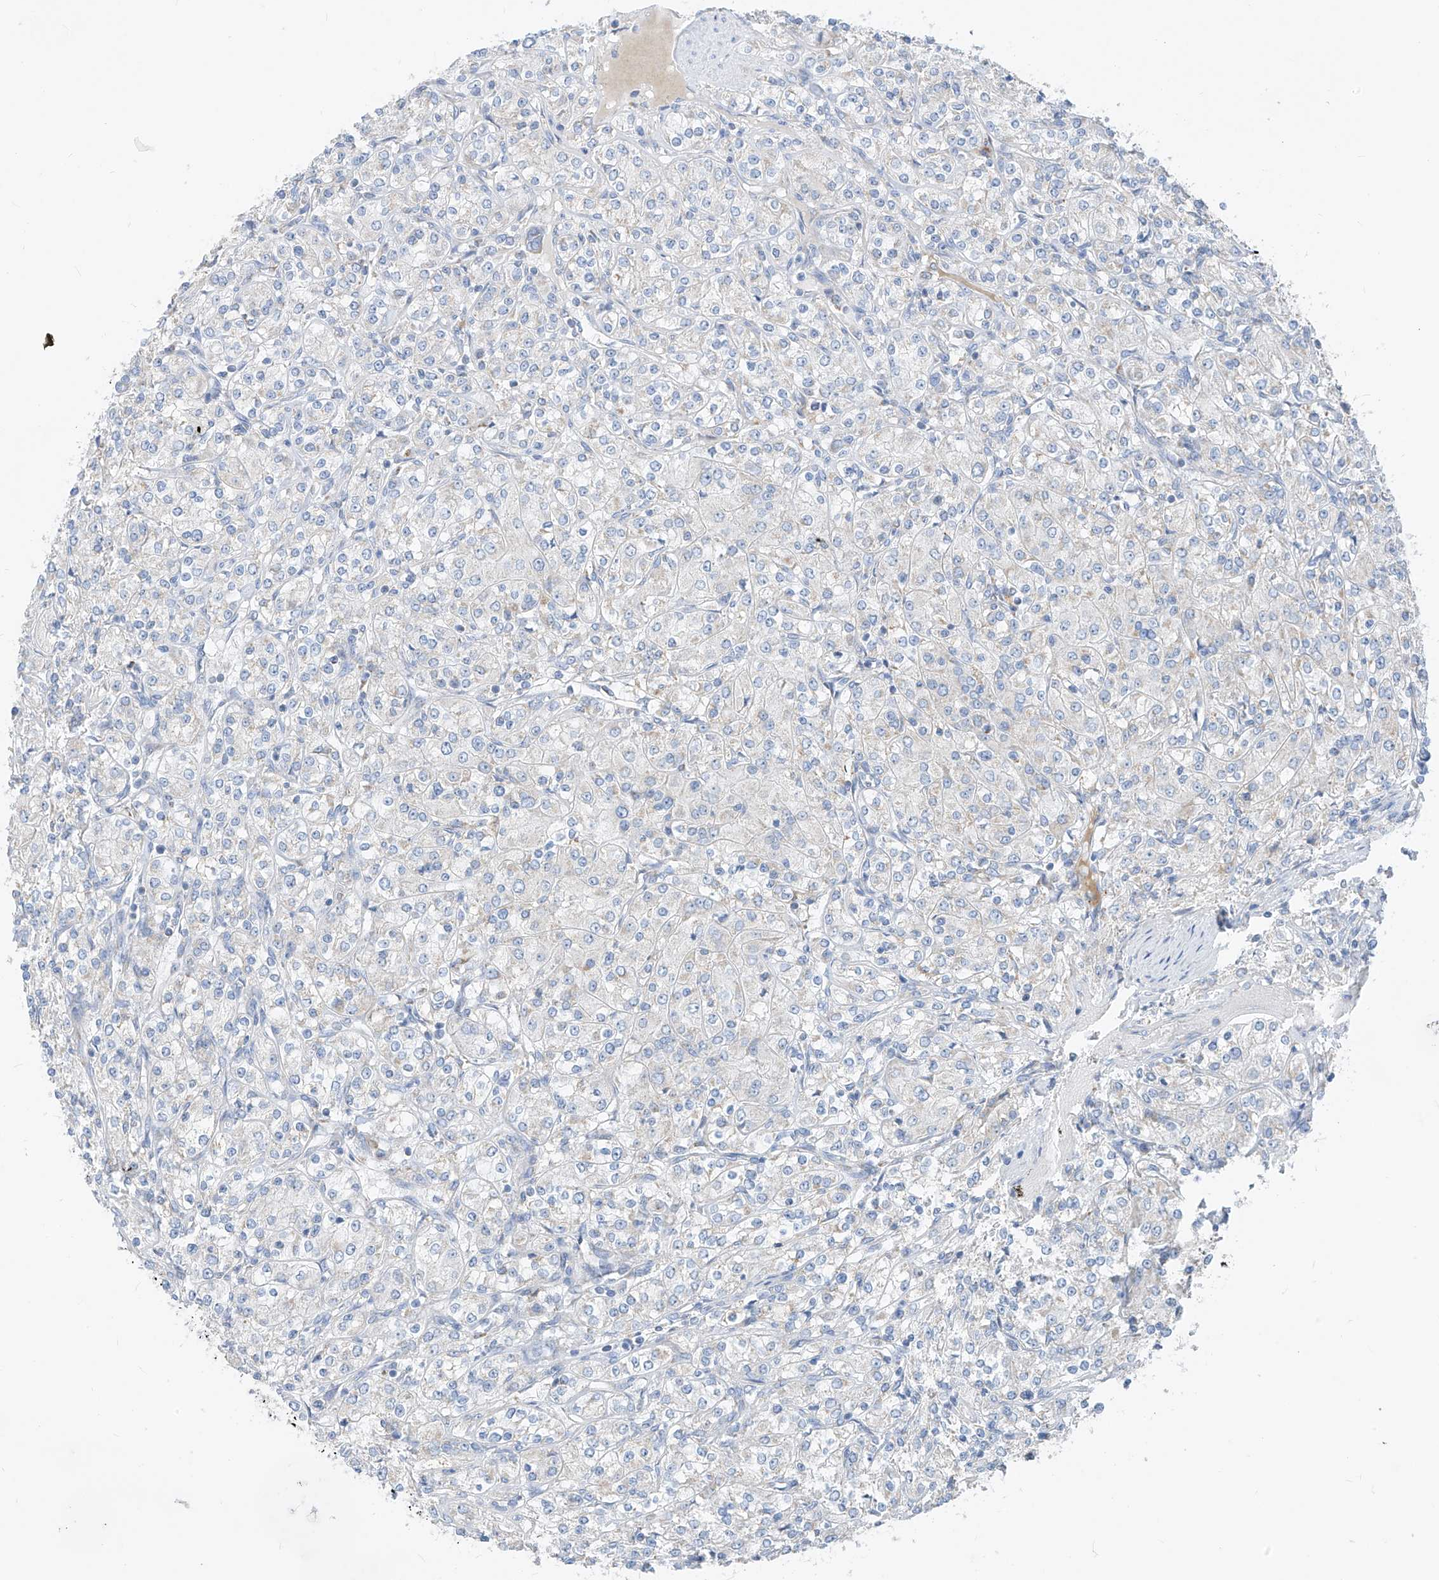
{"staining": {"intensity": "negative", "quantity": "none", "location": "none"}, "tissue": "renal cancer", "cell_type": "Tumor cells", "image_type": "cancer", "snomed": [{"axis": "morphology", "description": "Adenocarcinoma, NOS"}, {"axis": "topography", "description": "Kidney"}], "caption": "Tumor cells are negative for protein expression in human renal cancer (adenocarcinoma).", "gene": "ZNF404", "patient": {"sex": "male", "age": 77}}